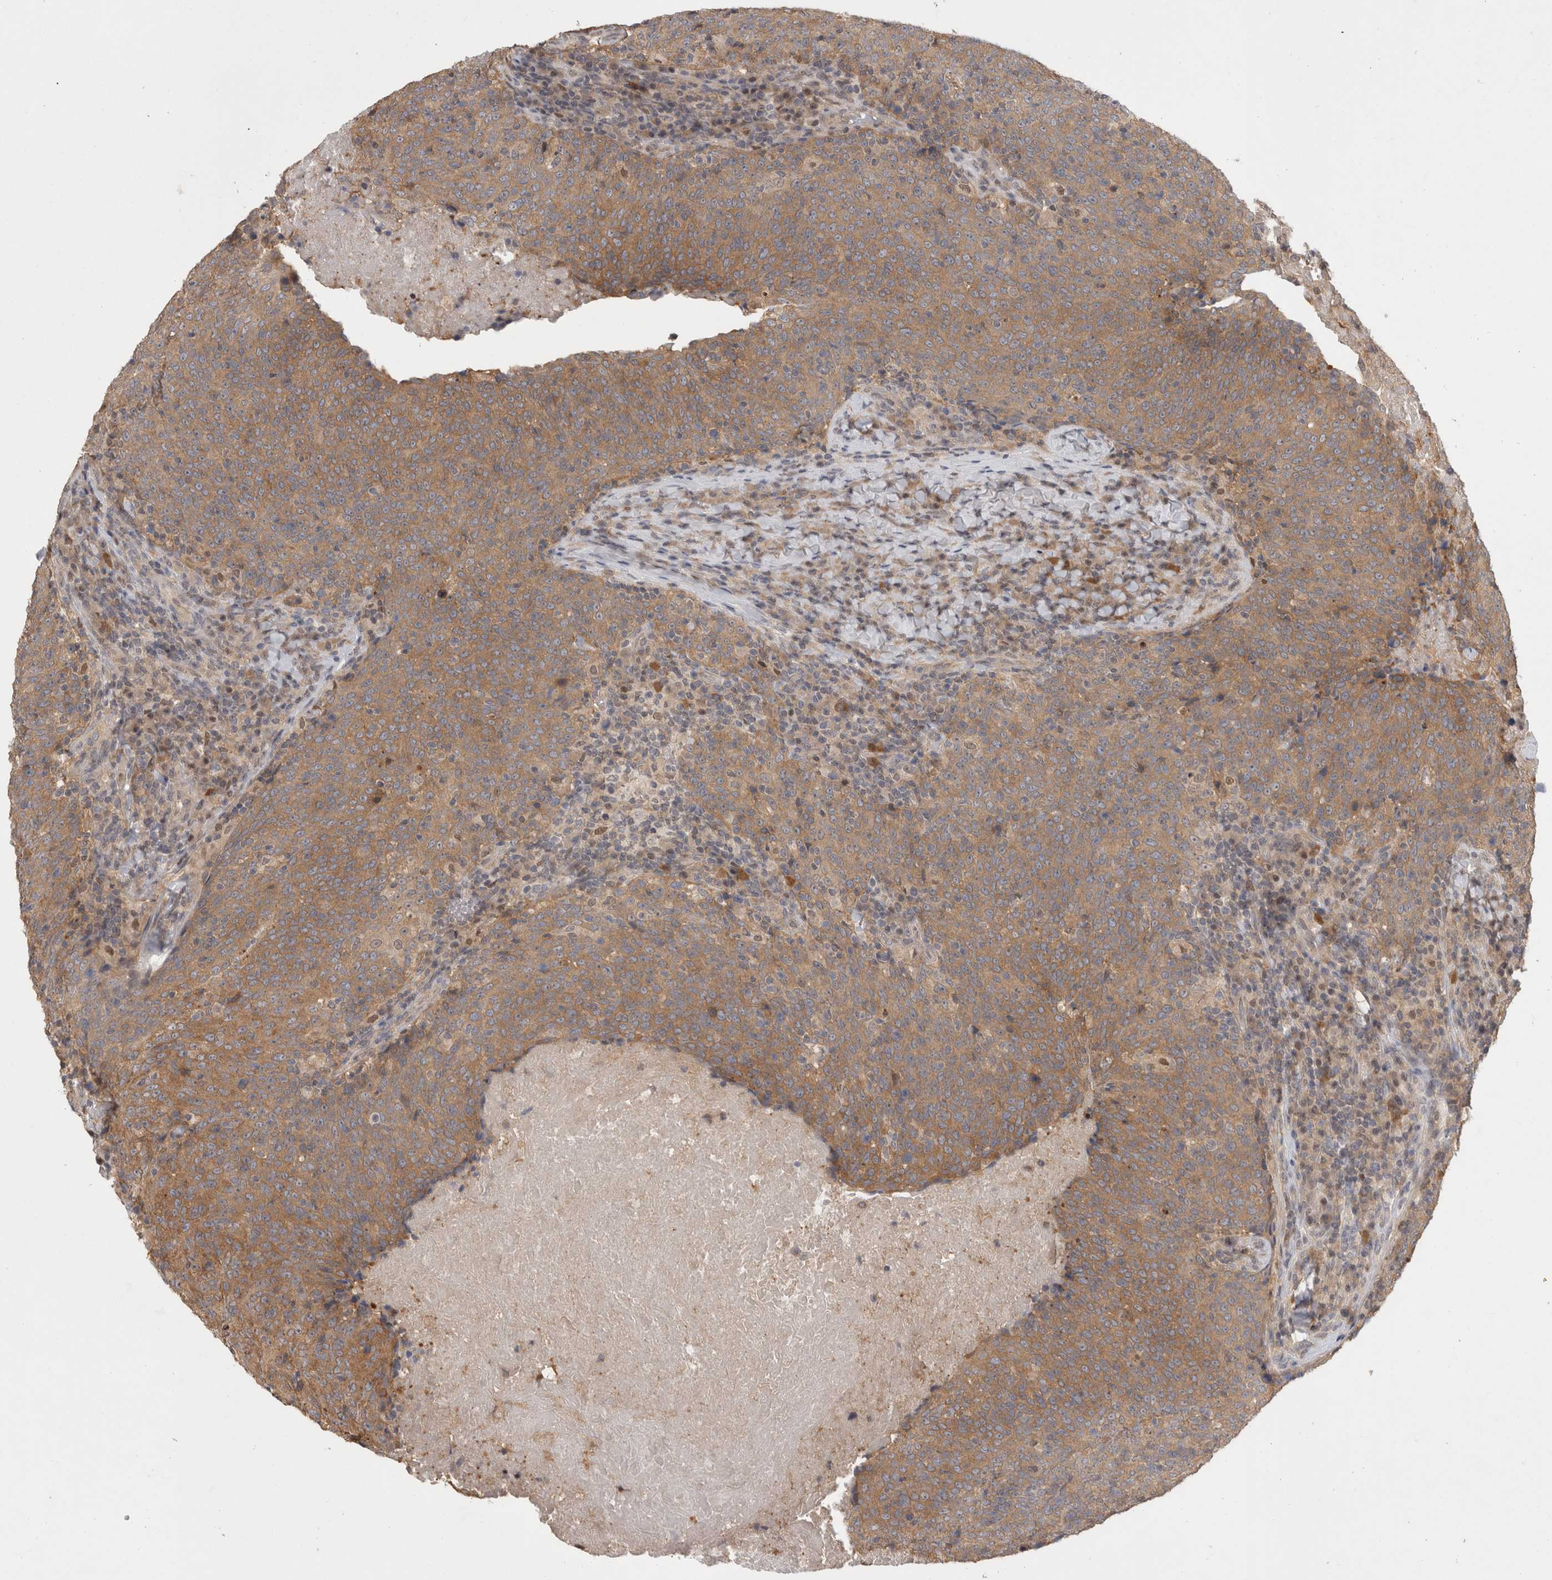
{"staining": {"intensity": "moderate", "quantity": ">75%", "location": "cytoplasmic/membranous"}, "tissue": "head and neck cancer", "cell_type": "Tumor cells", "image_type": "cancer", "snomed": [{"axis": "morphology", "description": "Squamous cell carcinoma, NOS"}, {"axis": "morphology", "description": "Squamous cell carcinoma, metastatic, NOS"}, {"axis": "topography", "description": "Lymph node"}, {"axis": "topography", "description": "Head-Neck"}], "caption": "Protein staining of squamous cell carcinoma (head and neck) tissue demonstrates moderate cytoplasmic/membranous staining in approximately >75% of tumor cells.", "gene": "PIGP", "patient": {"sex": "male", "age": 62}}